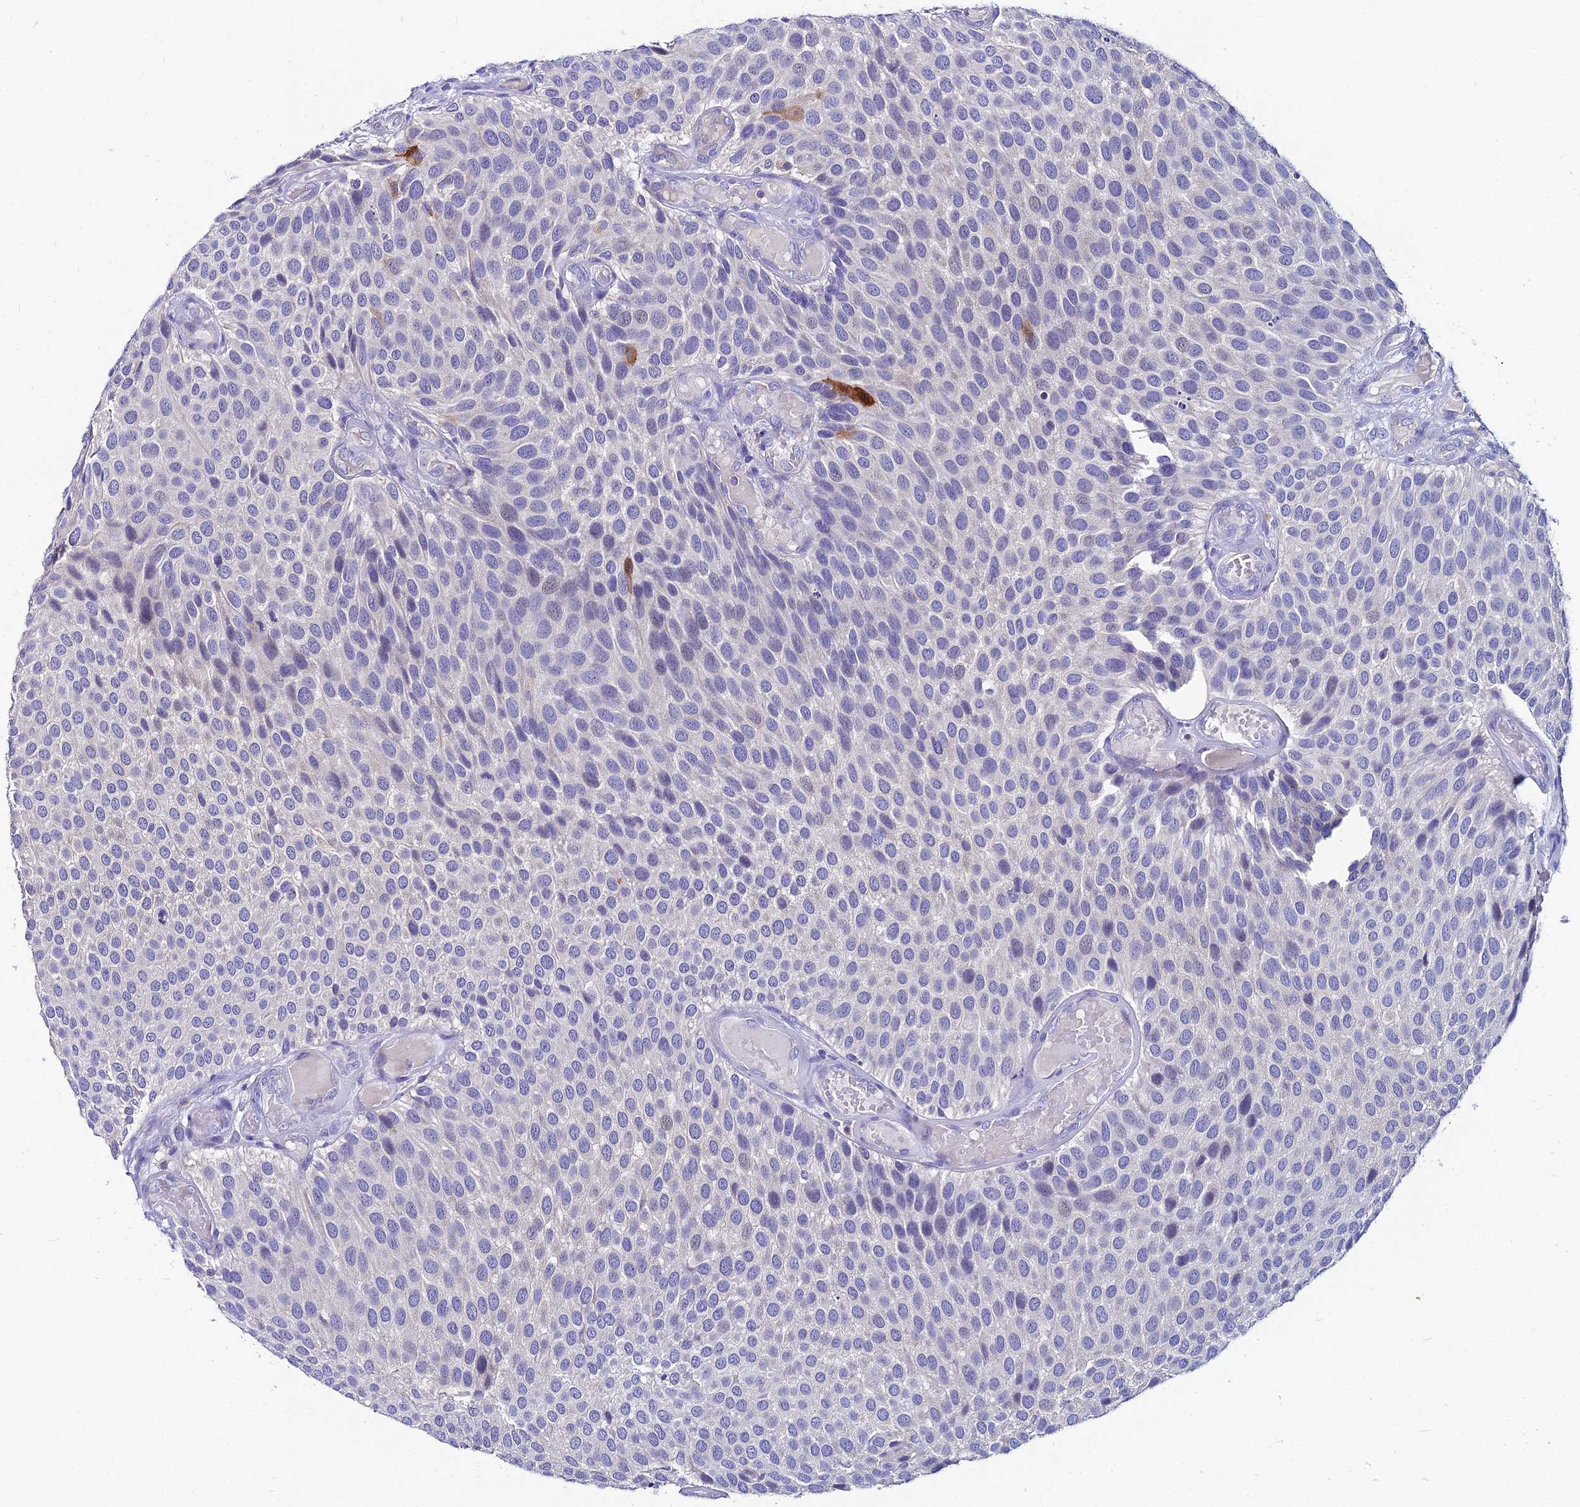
{"staining": {"intensity": "negative", "quantity": "none", "location": "none"}, "tissue": "urothelial cancer", "cell_type": "Tumor cells", "image_type": "cancer", "snomed": [{"axis": "morphology", "description": "Urothelial carcinoma, Low grade"}, {"axis": "topography", "description": "Urinary bladder"}], "caption": "Urothelial carcinoma (low-grade) stained for a protein using IHC exhibits no staining tumor cells.", "gene": "LGALS7", "patient": {"sex": "male", "age": 89}}